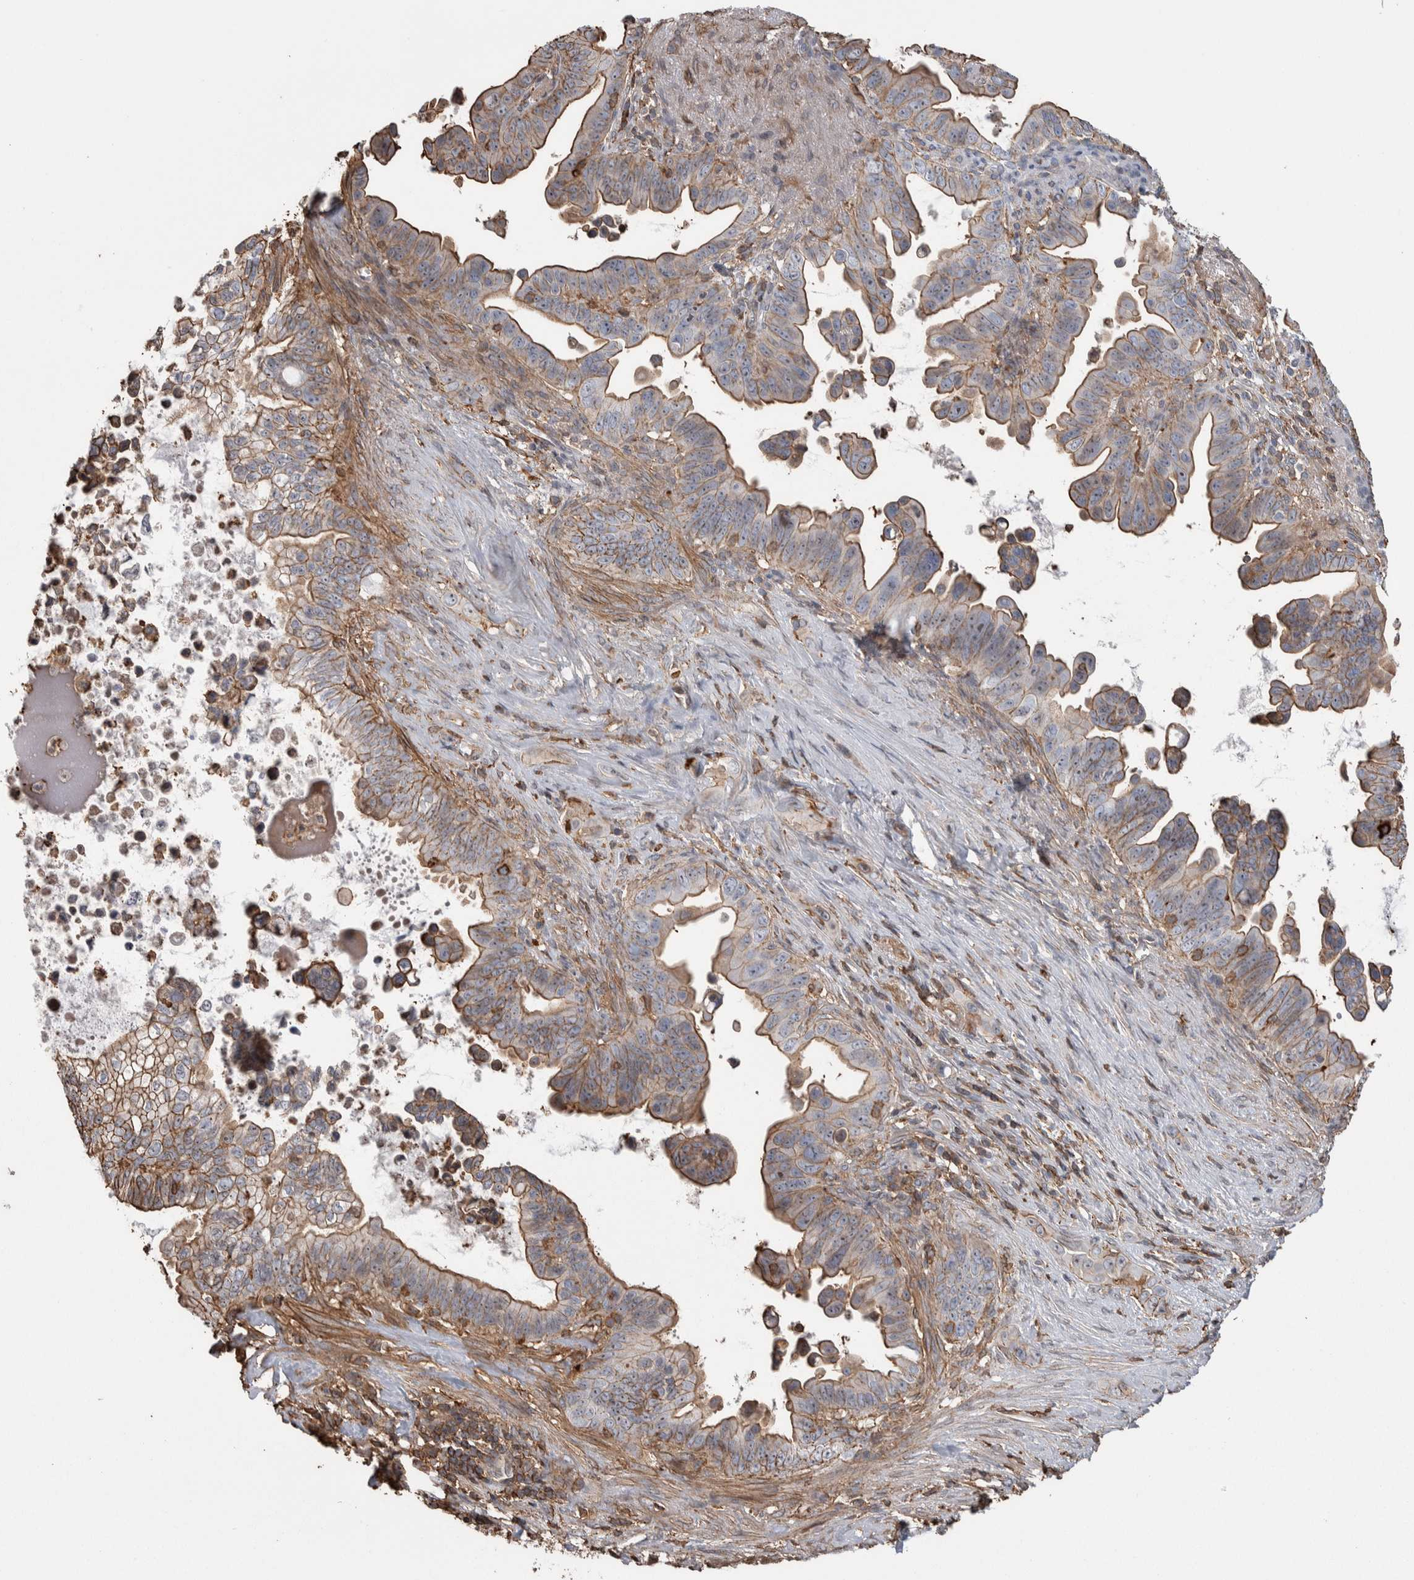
{"staining": {"intensity": "moderate", "quantity": ">75%", "location": "cytoplasmic/membranous"}, "tissue": "pancreatic cancer", "cell_type": "Tumor cells", "image_type": "cancer", "snomed": [{"axis": "morphology", "description": "Adenocarcinoma, NOS"}, {"axis": "topography", "description": "Pancreas"}], "caption": "Immunohistochemical staining of human pancreatic adenocarcinoma exhibits medium levels of moderate cytoplasmic/membranous staining in about >75% of tumor cells.", "gene": "ENPP2", "patient": {"sex": "female", "age": 72}}